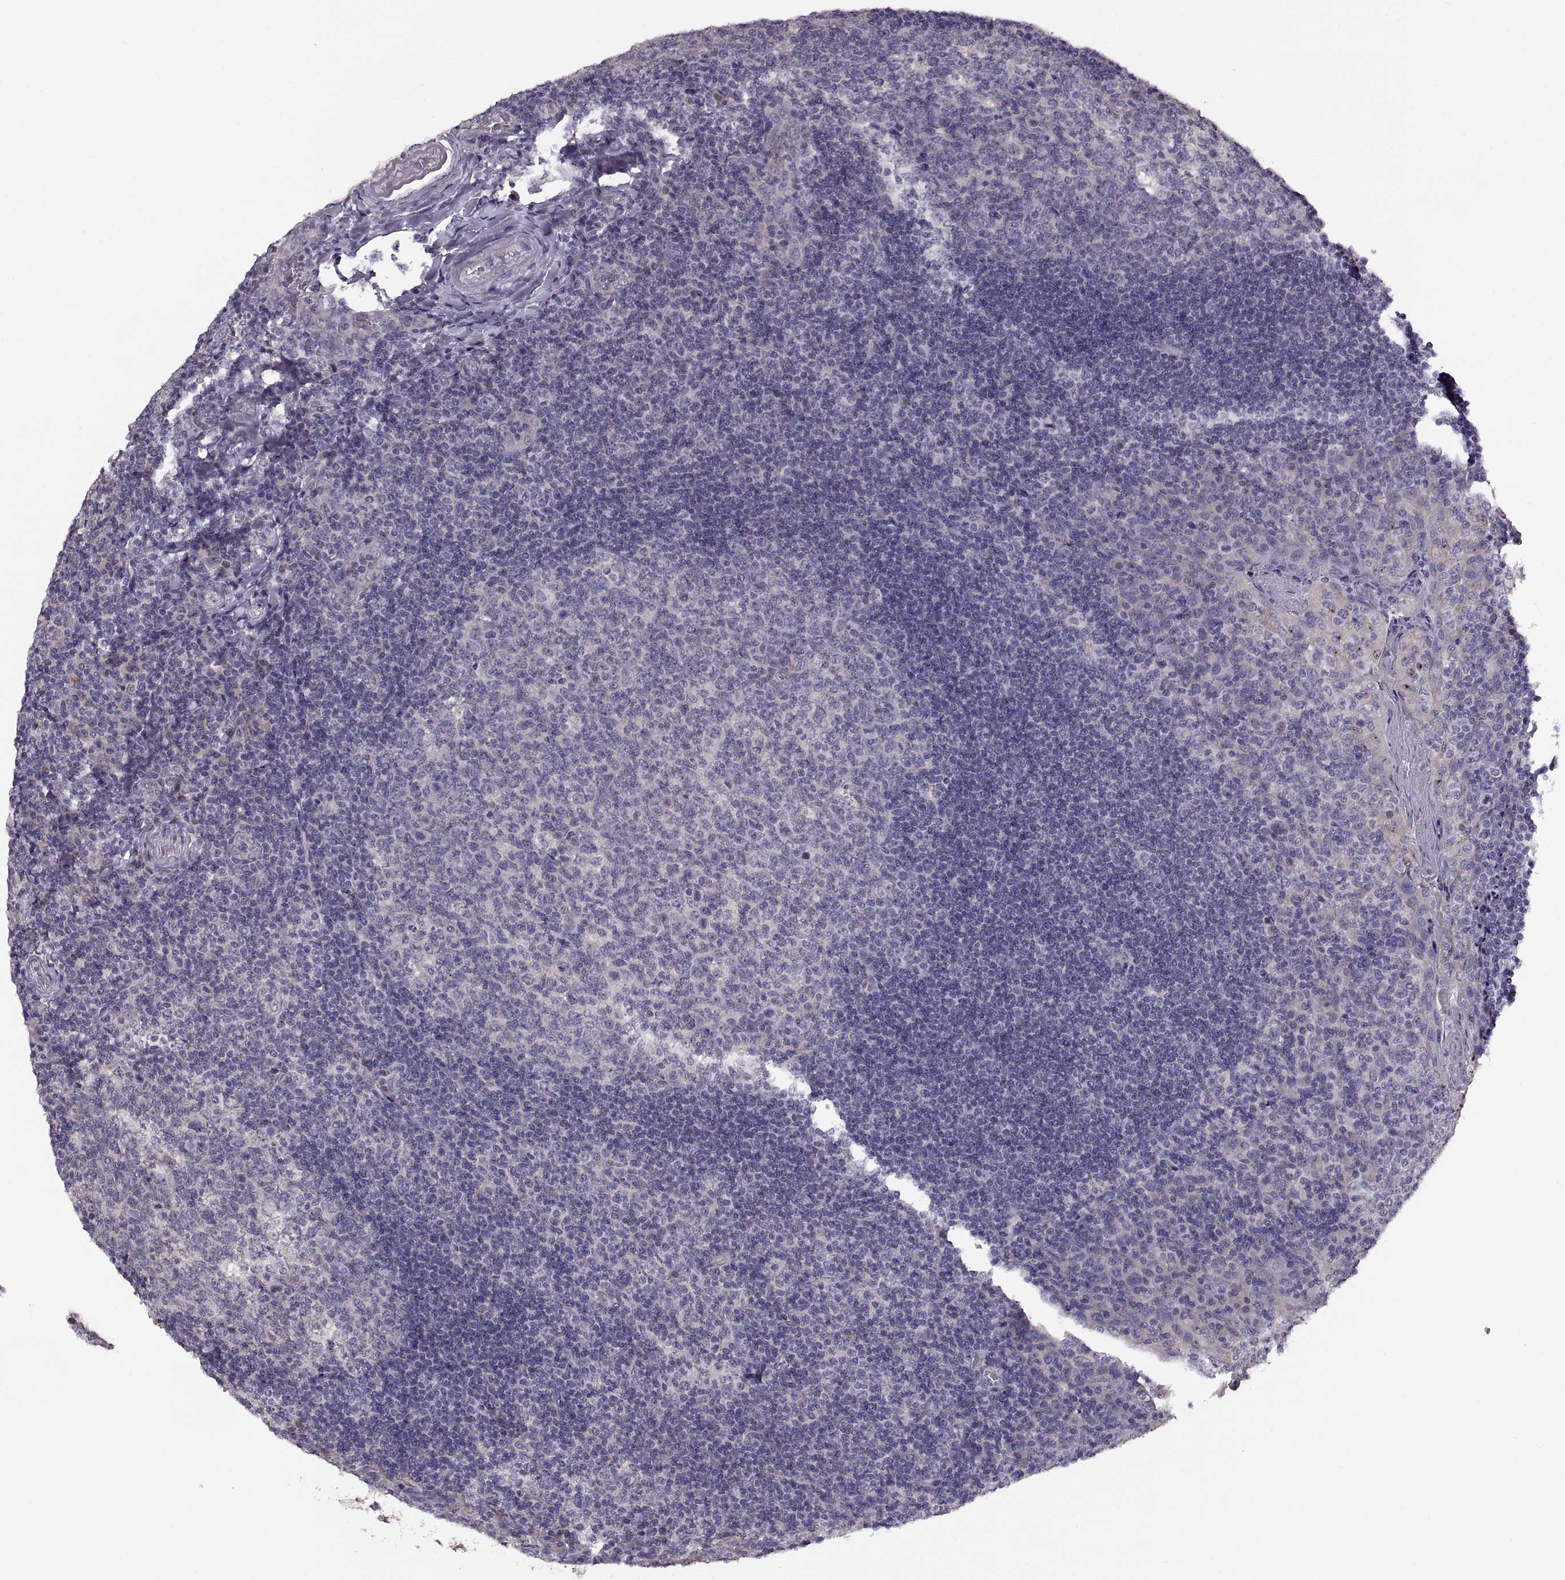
{"staining": {"intensity": "negative", "quantity": "none", "location": "none"}, "tissue": "tonsil", "cell_type": "Germinal center cells", "image_type": "normal", "snomed": [{"axis": "morphology", "description": "Normal tissue, NOS"}, {"axis": "topography", "description": "Tonsil"}], "caption": "Germinal center cells are negative for brown protein staining in benign tonsil. (DAB IHC visualized using brightfield microscopy, high magnification).", "gene": "ACSBG2", "patient": {"sex": "male", "age": 17}}